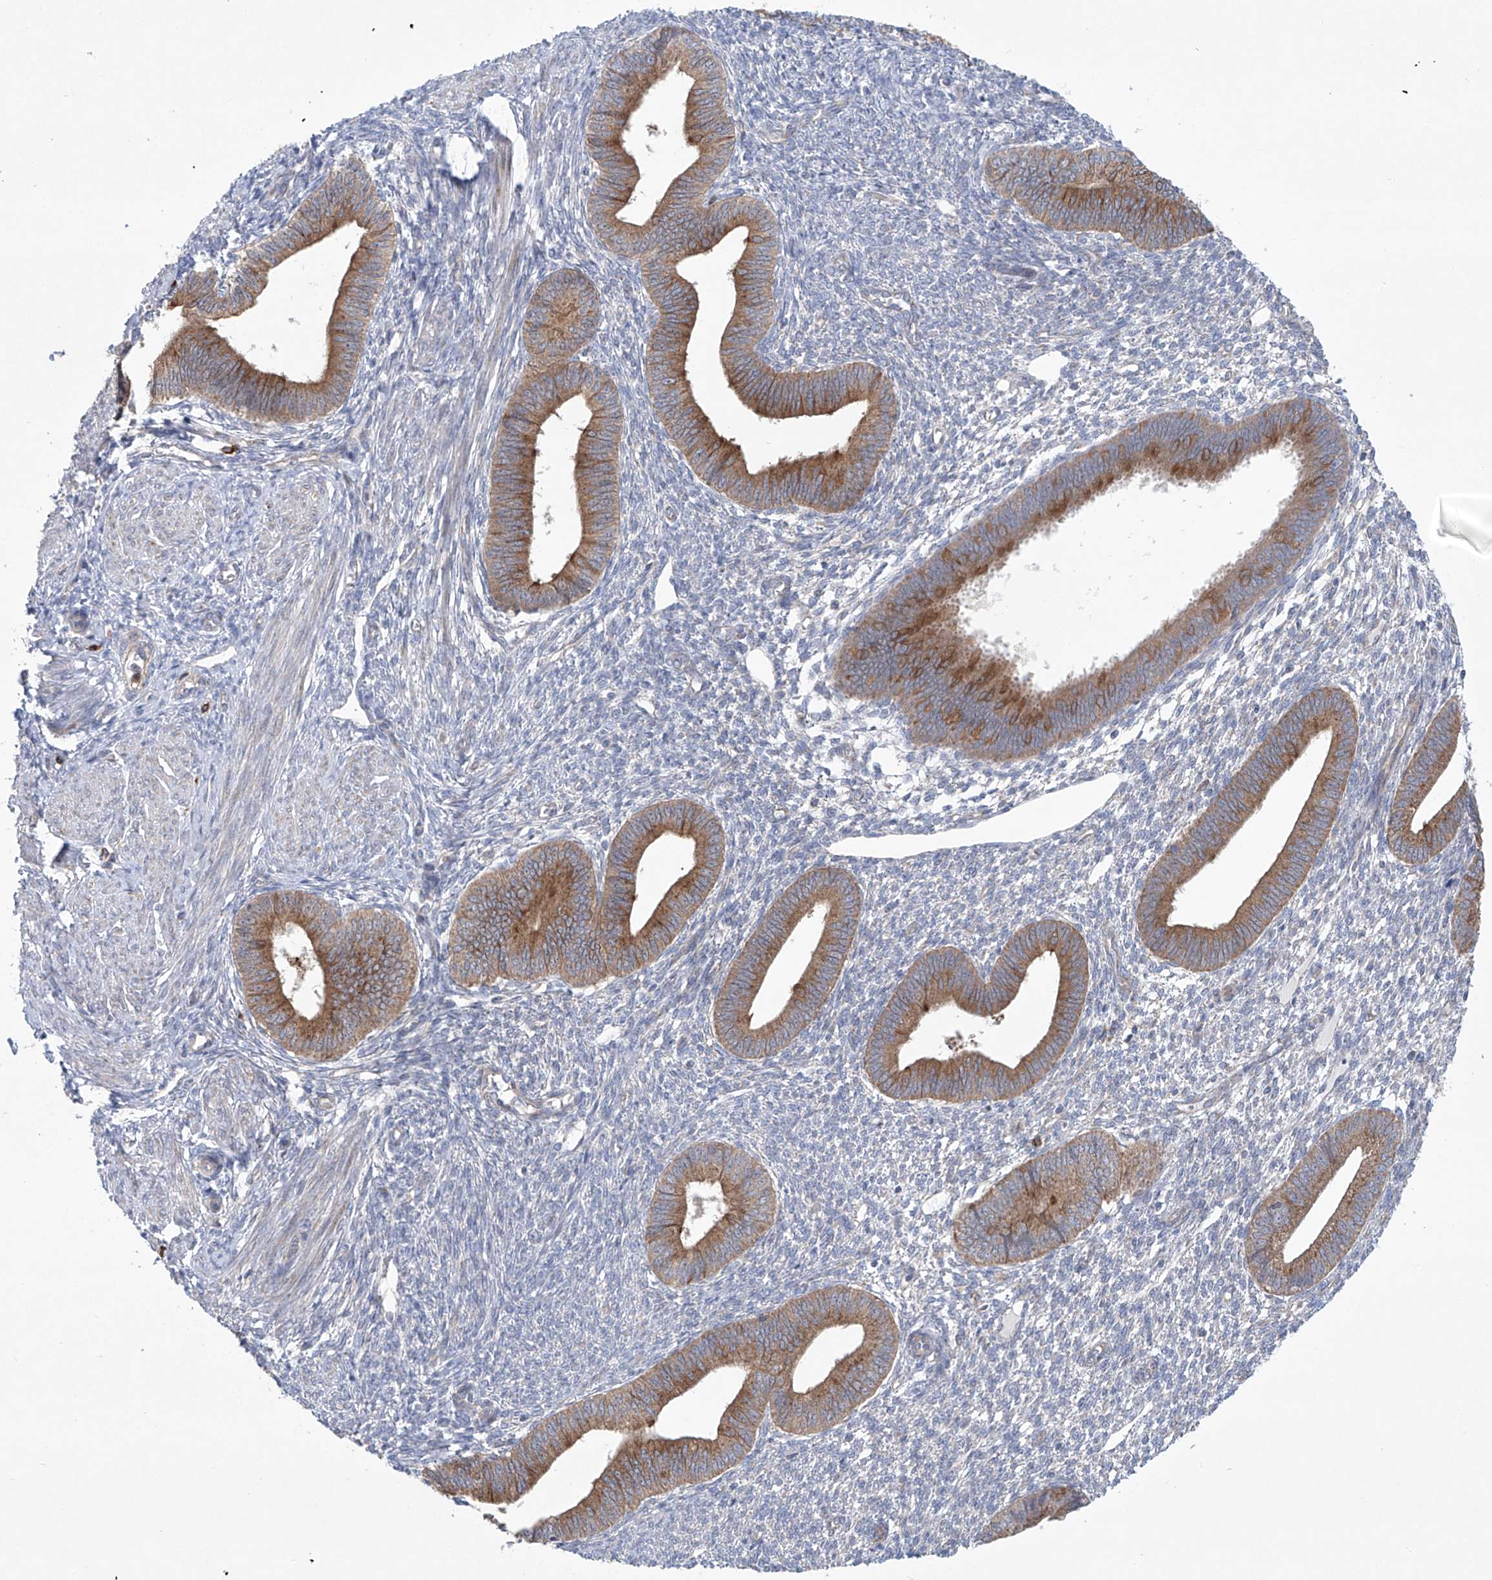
{"staining": {"intensity": "negative", "quantity": "none", "location": "none"}, "tissue": "endometrium", "cell_type": "Cells in endometrial stroma", "image_type": "normal", "snomed": [{"axis": "morphology", "description": "Normal tissue, NOS"}, {"axis": "topography", "description": "Endometrium"}], "caption": "This is an immunohistochemistry (IHC) micrograph of benign endometrium. There is no staining in cells in endometrial stroma.", "gene": "KLC4", "patient": {"sex": "female", "age": 46}}